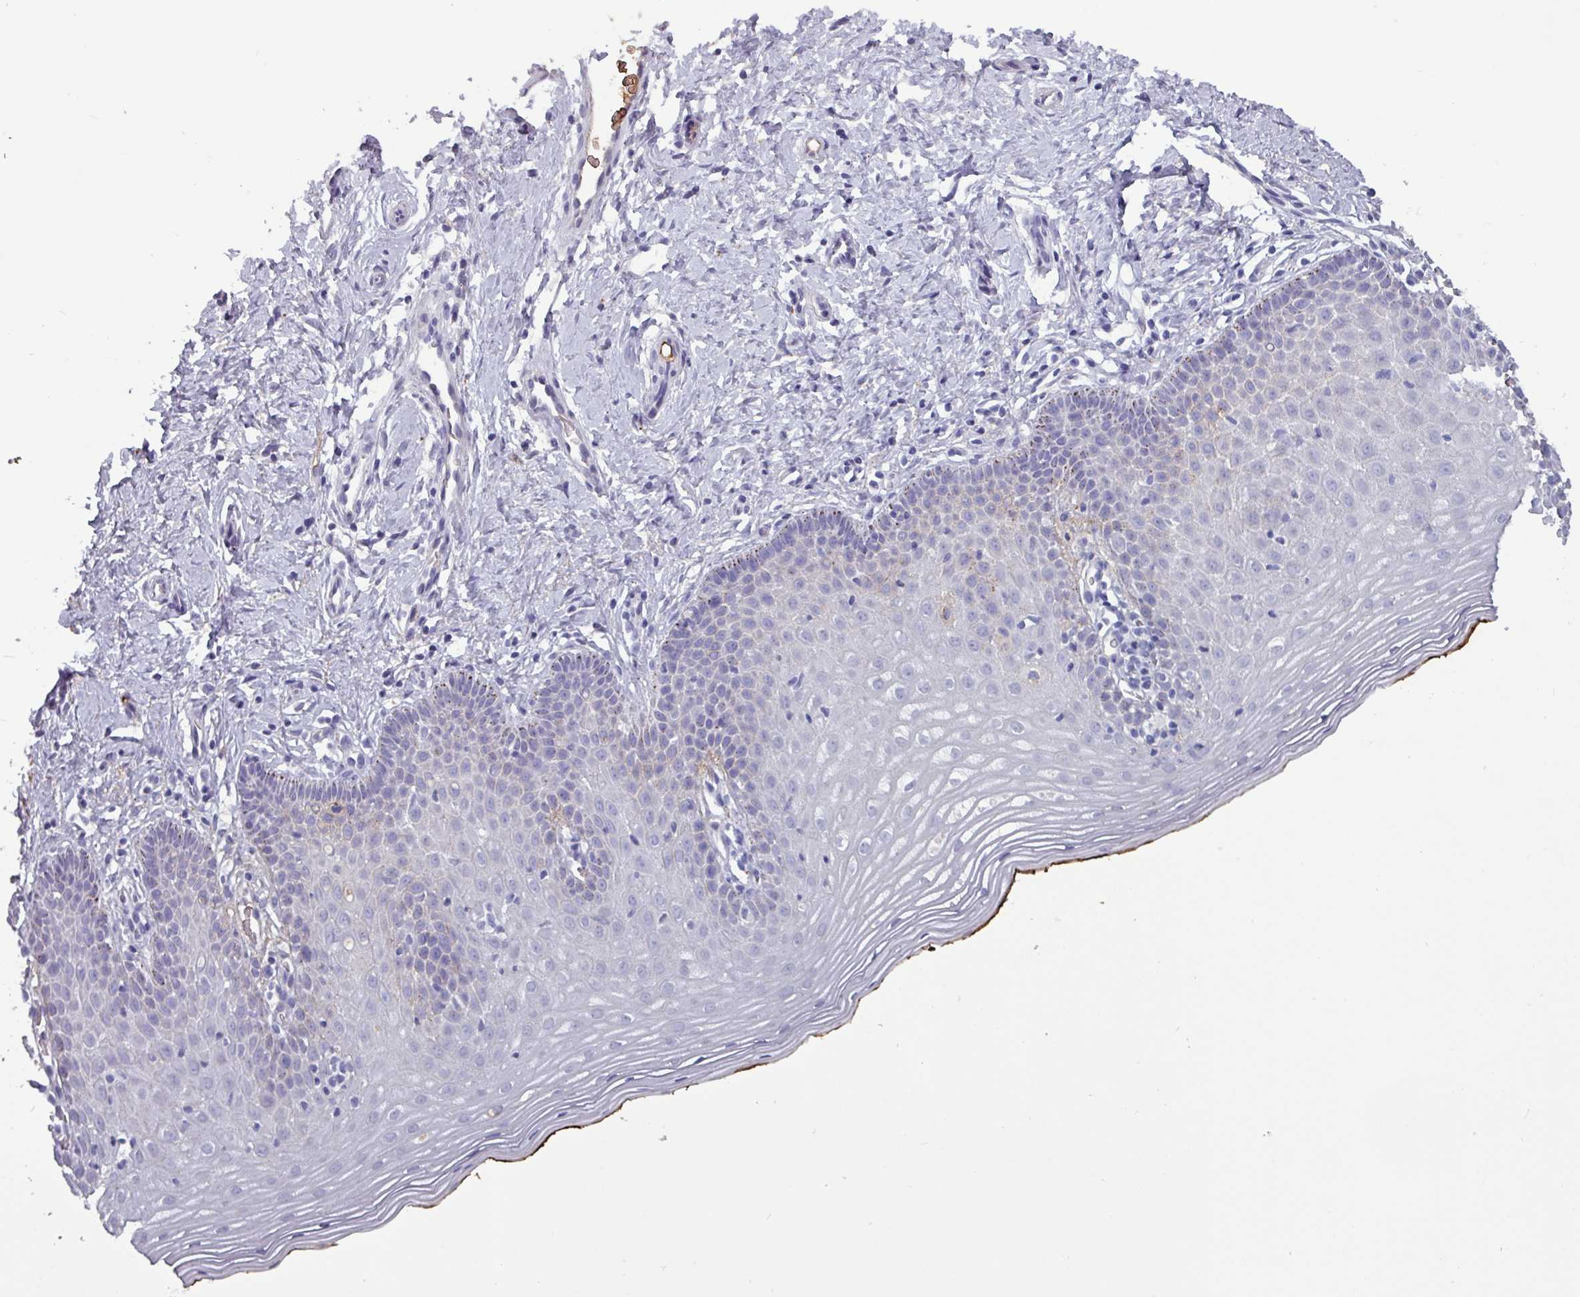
{"staining": {"intensity": "negative", "quantity": "none", "location": "none"}, "tissue": "cervix", "cell_type": "Squamous epithelial cells", "image_type": "normal", "snomed": [{"axis": "morphology", "description": "Normal tissue, NOS"}, {"axis": "topography", "description": "Cervix"}], "caption": "Photomicrograph shows no significant protein expression in squamous epithelial cells of unremarkable cervix.", "gene": "PLIN2", "patient": {"sex": "female", "age": 36}}